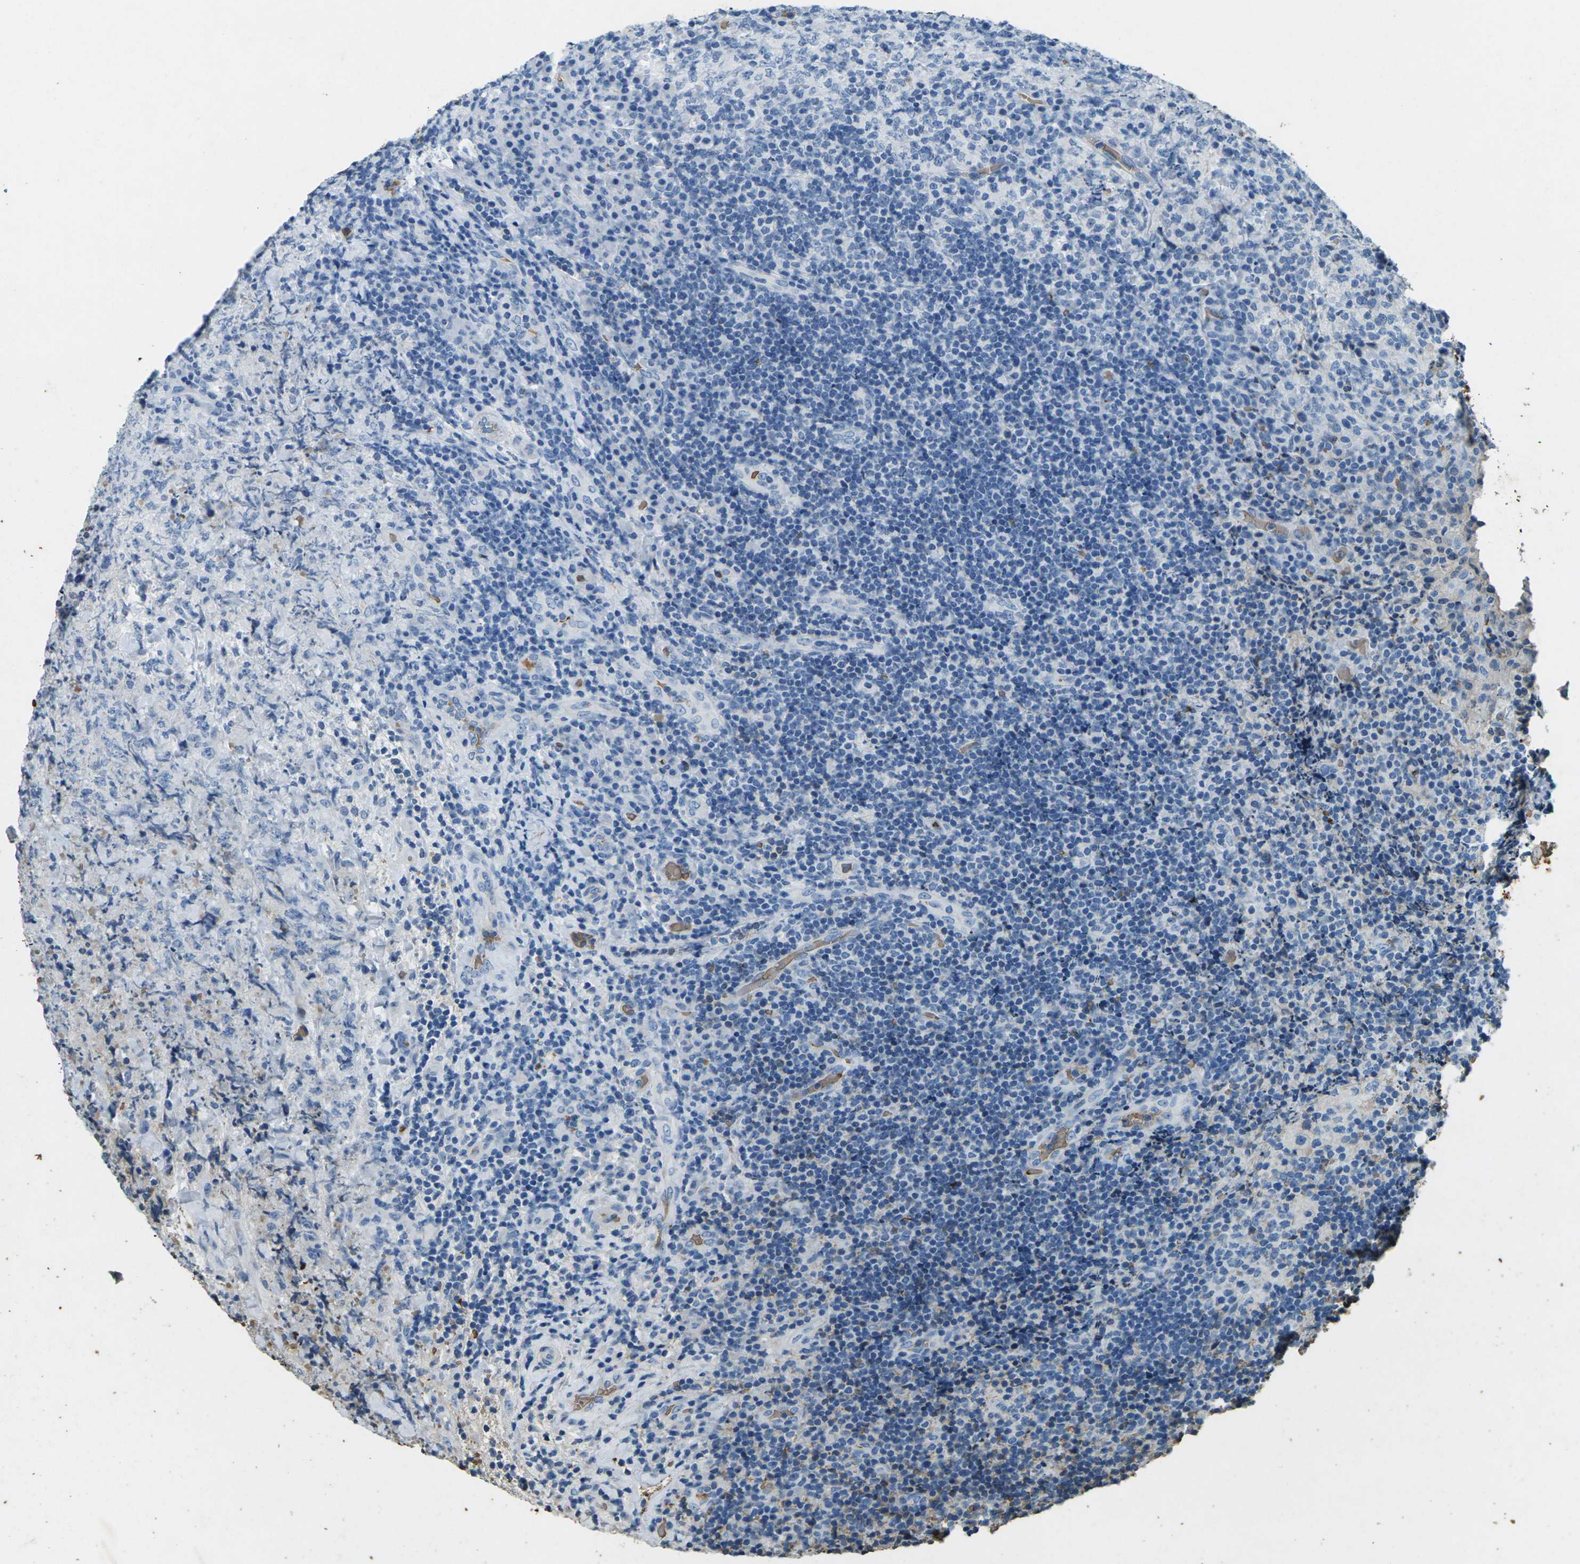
{"staining": {"intensity": "negative", "quantity": "none", "location": "none"}, "tissue": "lymphoma", "cell_type": "Tumor cells", "image_type": "cancer", "snomed": [{"axis": "morphology", "description": "Malignant lymphoma, non-Hodgkin's type, High grade"}, {"axis": "topography", "description": "Tonsil"}], "caption": "Immunohistochemistry of human high-grade malignant lymphoma, non-Hodgkin's type exhibits no staining in tumor cells.", "gene": "HBB", "patient": {"sex": "female", "age": 36}}